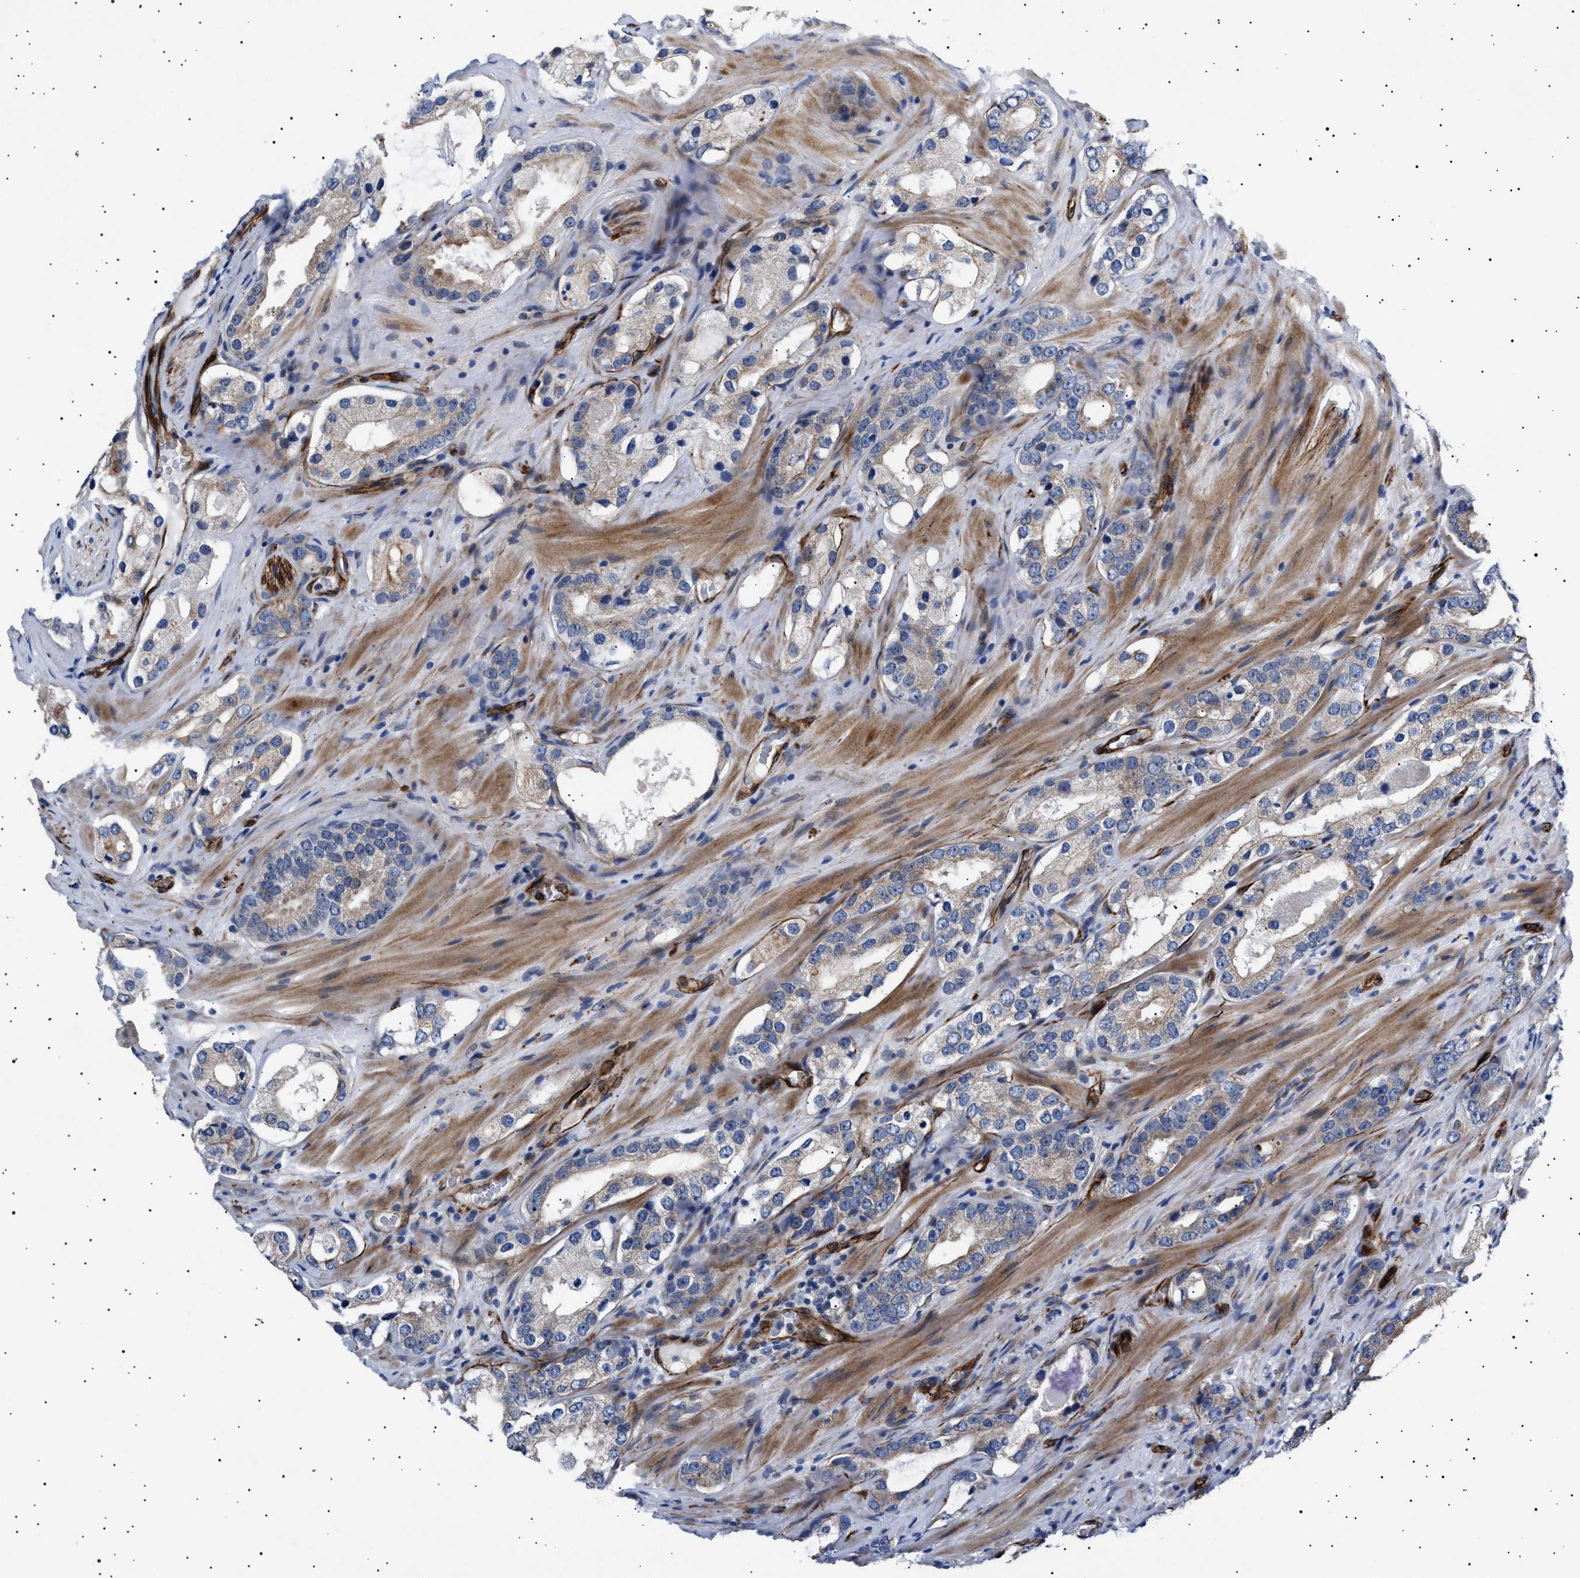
{"staining": {"intensity": "weak", "quantity": "<25%", "location": "cytoplasmic/membranous"}, "tissue": "prostate cancer", "cell_type": "Tumor cells", "image_type": "cancer", "snomed": [{"axis": "morphology", "description": "Adenocarcinoma, High grade"}, {"axis": "topography", "description": "Prostate"}], "caption": "An IHC photomicrograph of prostate cancer is shown. There is no staining in tumor cells of prostate cancer.", "gene": "OLFML2A", "patient": {"sex": "male", "age": 63}}